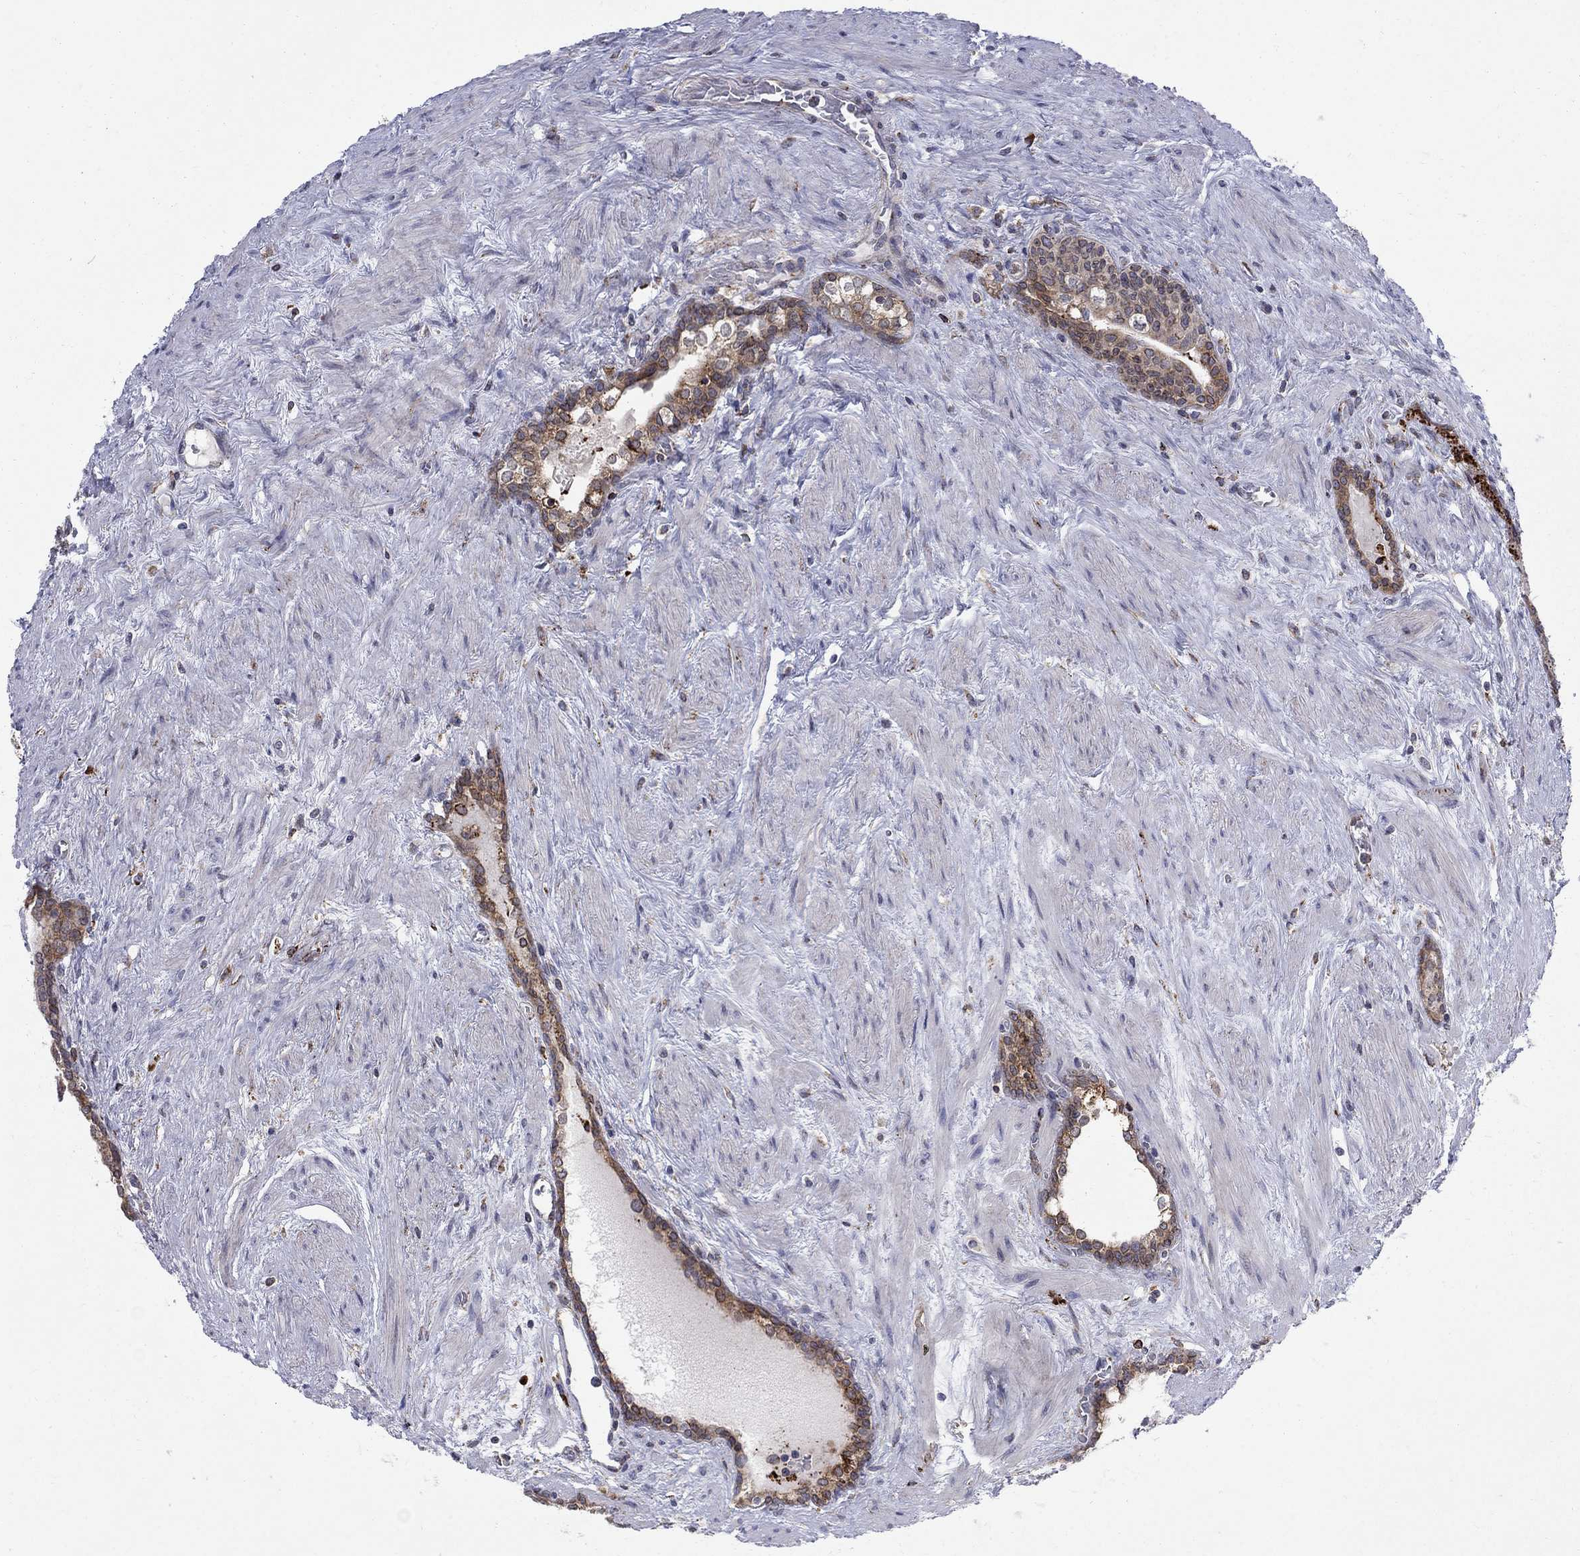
{"staining": {"intensity": "moderate", "quantity": "25%-75%", "location": "cytoplasmic/membranous,nuclear"}, "tissue": "prostate cancer", "cell_type": "Tumor cells", "image_type": "cancer", "snomed": [{"axis": "morphology", "description": "Adenocarcinoma, NOS"}, {"axis": "morphology", "description": "Adenocarcinoma, High grade"}, {"axis": "topography", "description": "Prostate"}], "caption": "A histopathology image showing moderate cytoplasmic/membranous and nuclear expression in approximately 25%-75% of tumor cells in prostate high-grade adenocarcinoma, as visualized by brown immunohistochemical staining.", "gene": "CAB39L", "patient": {"sex": "male", "age": 61}}